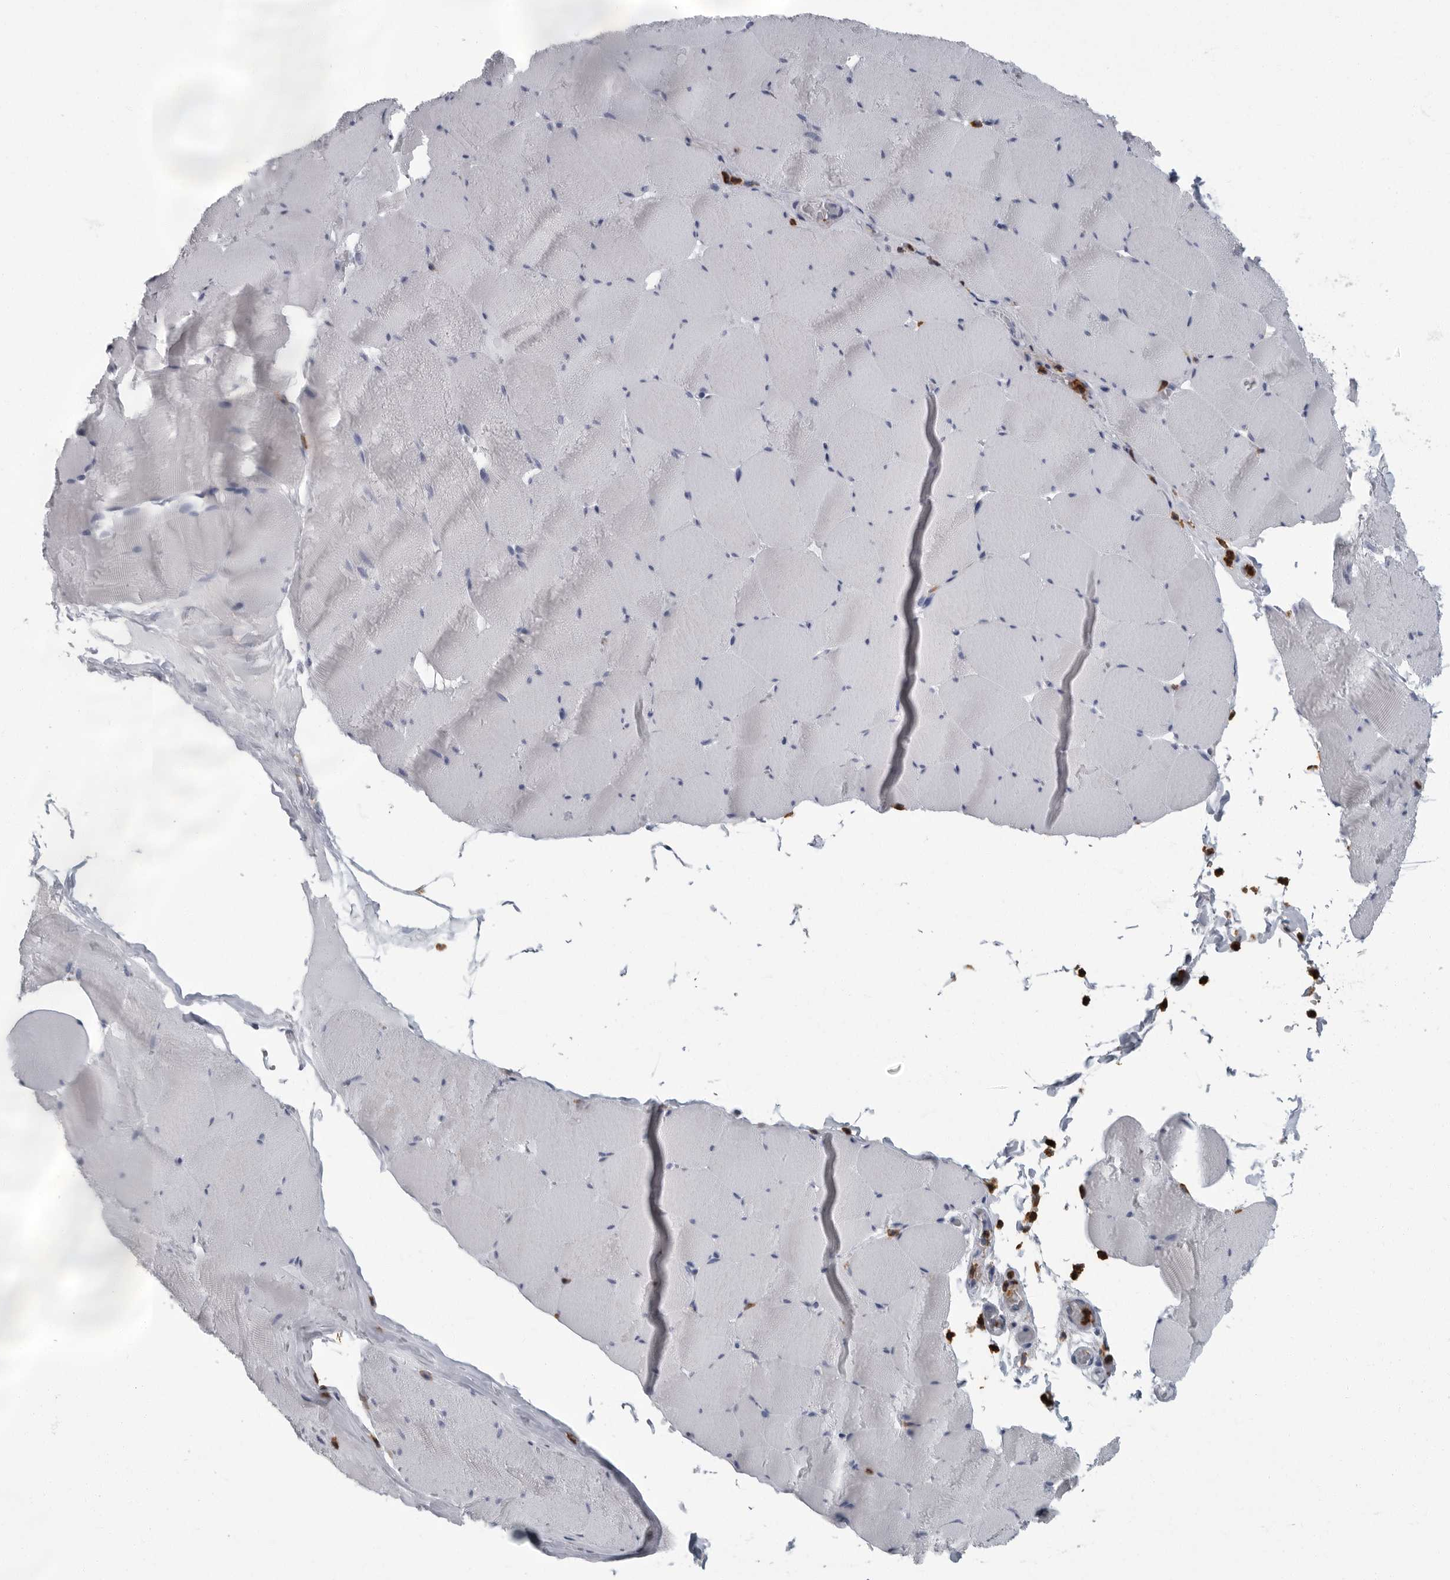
{"staining": {"intensity": "negative", "quantity": "none", "location": "none"}, "tissue": "skeletal muscle", "cell_type": "Myocytes", "image_type": "normal", "snomed": [{"axis": "morphology", "description": "Normal tissue, NOS"}, {"axis": "topography", "description": "Skeletal muscle"}], "caption": "Immunohistochemistry (IHC) of benign skeletal muscle displays no positivity in myocytes. The staining is performed using DAB (3,3'-diaminobenzidine) brown chromogen with nuclei counter-stained in using hematoxylin.", "gene": "FCER1G", "patient": {"sex": "male", "age": 62}}